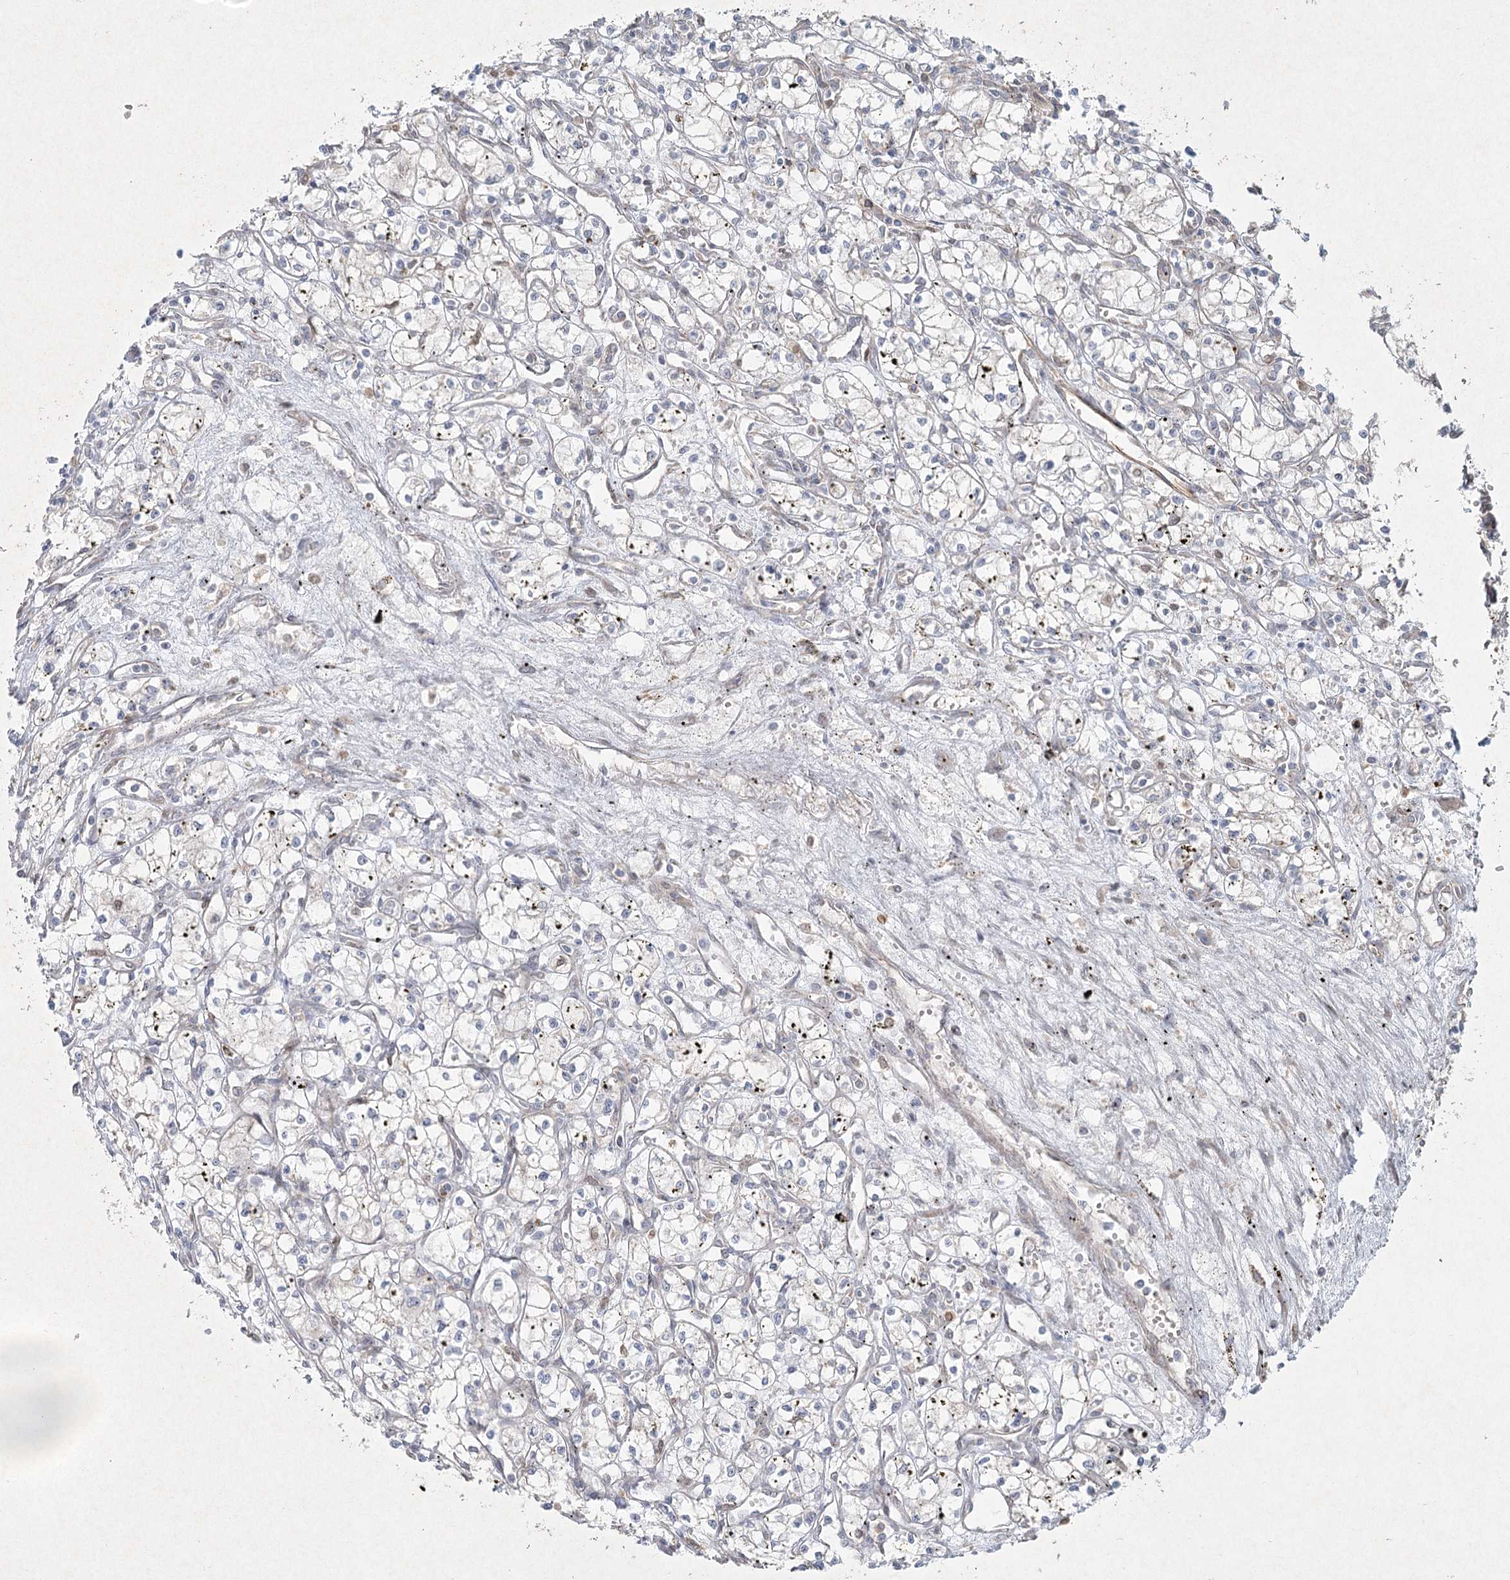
{"staining": {"intensity": "negative", "quantity": "none", "location": "none"}, "tissue": "renal cancer", "cell_type": "Tumor cells", "image_type": "cancer", "snomed": [{"axis": "morphology", "description": "Adenocarcinoma, NOS"}, {"axis": "topography", "description": "Kidney"}], "caption": "There is no significant positivity in tumor cells of renal cancer (adenocarcinoma). (Immunohistochemistry, brightfield microscopy, high magnification).", "gene": "LRP2BP", "patient": {"sex": "male", "age": 59}}